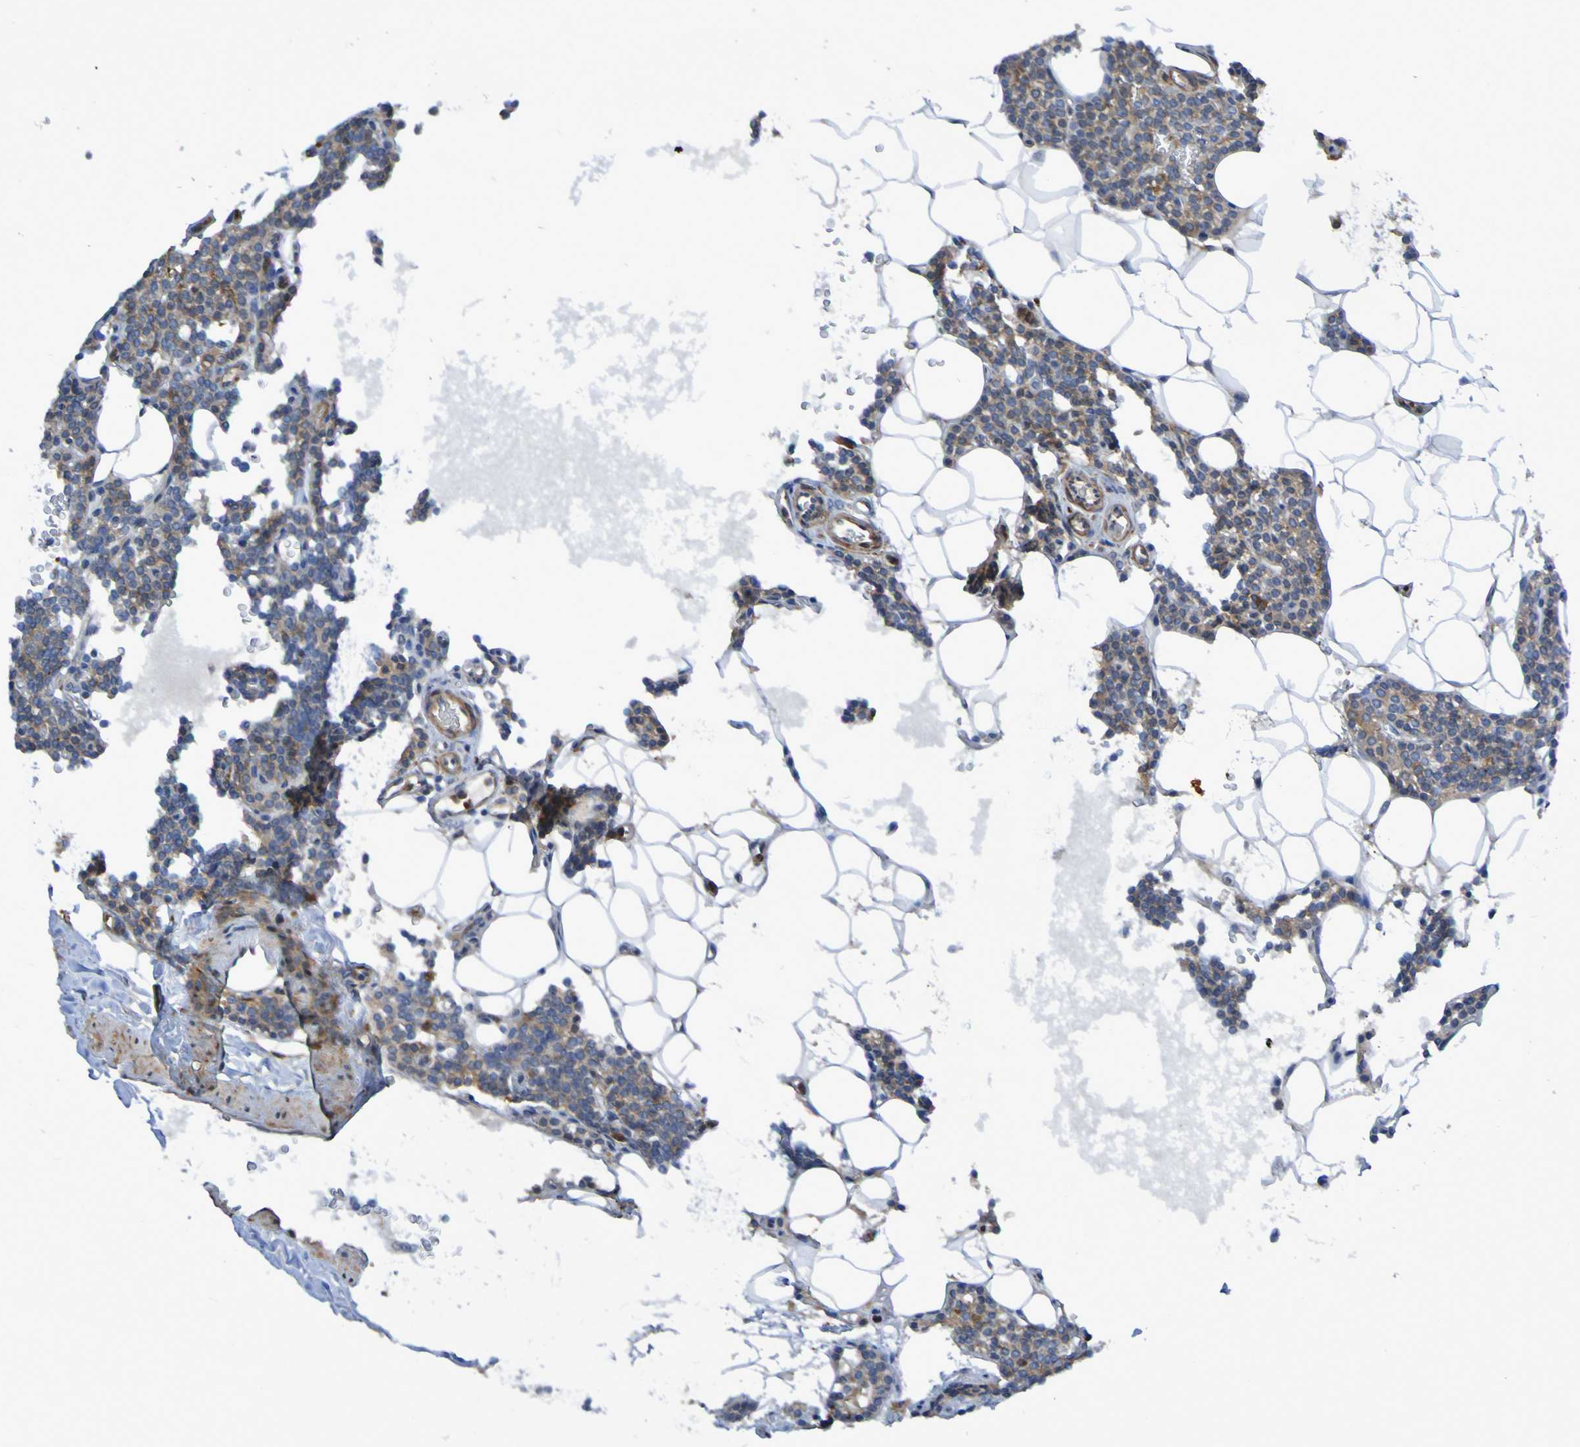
{"staining": {"intensity": "weak", "quantity": ">75%", "location": "cytoplasmic/membranous"}, "tissue": "parathyroid gland", "cell_type": "Glandular cells", "image_type": "normal", "snomed": [{"axis": "morphology", "description": "Normal tissue, NOS"}, {"axis": "morphology", "description": "Adenoma, NOS"}, {"axis": "topography", "description": "Parathyroid gland"}], "caption": "Glandular cells exhibit low levels of weak cytoplasmic/membranous expression in about >75% of cells in unremarkable human parathyroid gland.", "gene": "SCRG1", "patient": {"sex": "female", "age": 51}}